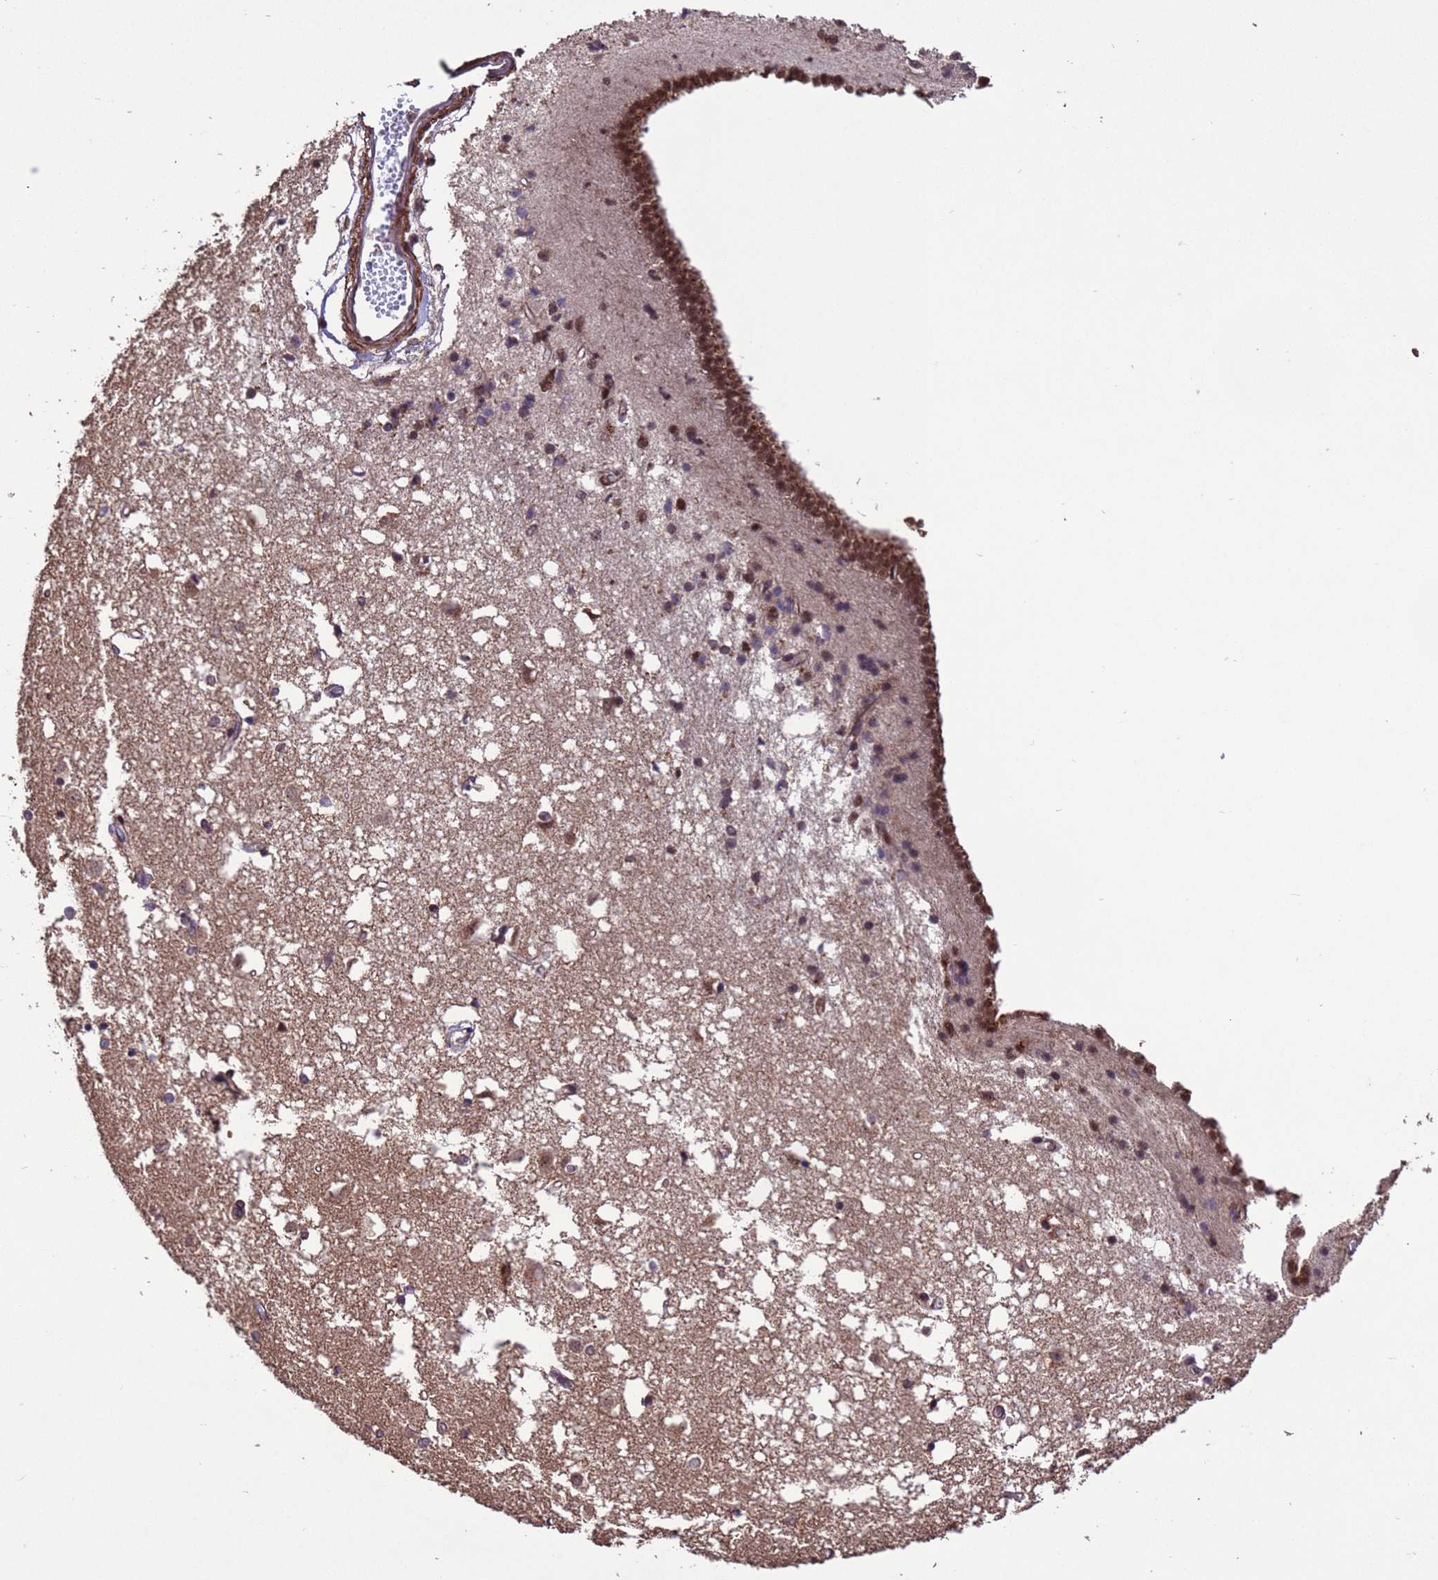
{"staining": {"intensity": "moderate", "quantity": "25%-75%", "location": "cytoplasmic/membranous,nuclear"}, "tissue": "caudate", "cell_type": "Glial cells", "image_type": "normal", "snomed": [{"axis": "morphology", "description": "Normal tissue, NOS"}, {"axis": "topography", "description": "Lateral ventricle wall"}], "caption": "Immunohistochemical staining of unremarkable caudate demonstrates 25%-75% levels of moderate cytoplasmic/membranous,nuclear protein positivity in approximately 25%-75% of glial cells.", "gene": "VSTM4", "patient": {"sex": "male", "age": 45}}